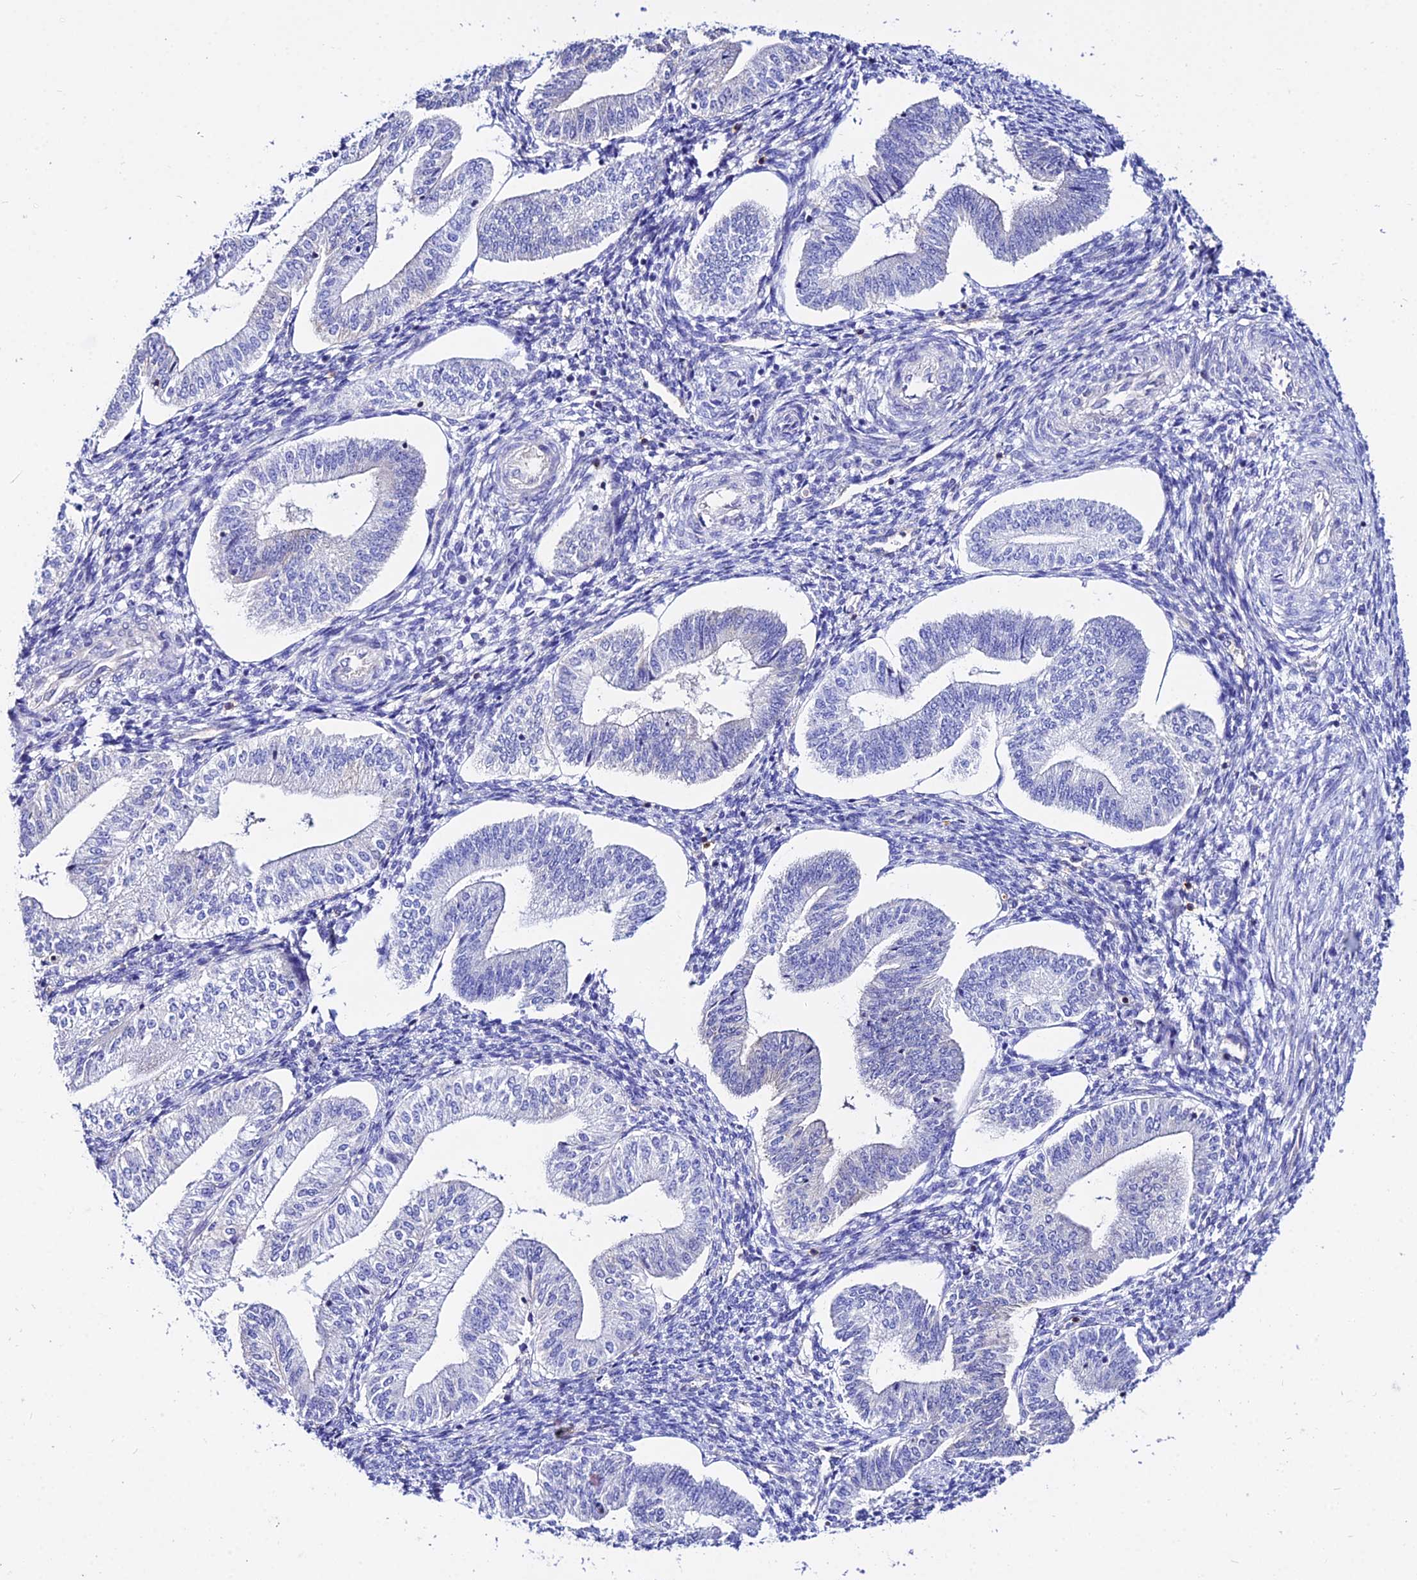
{"staining": {"intensity": "weak", "quantity": "<25%", "location": "cytoplasmic/membranous"}, "tissue": "endometrium", "cell_type": "Cells in endometrial stroma", "image_type": "normal", "snomed": [{"axis": "morphology", "description": "Normal tissue, NOS"}, {"axis": "topography", "description": "Endometrium"}], "caption": "Histopathology image shows no significant protein positivity in cells in endometrial stroma of benign endometrium. (Immunohistochemistry (ihc), brightfield microscopy, high magnification).", "gene": "S100A16", "patient": {"sex": "female", "age": 34}}